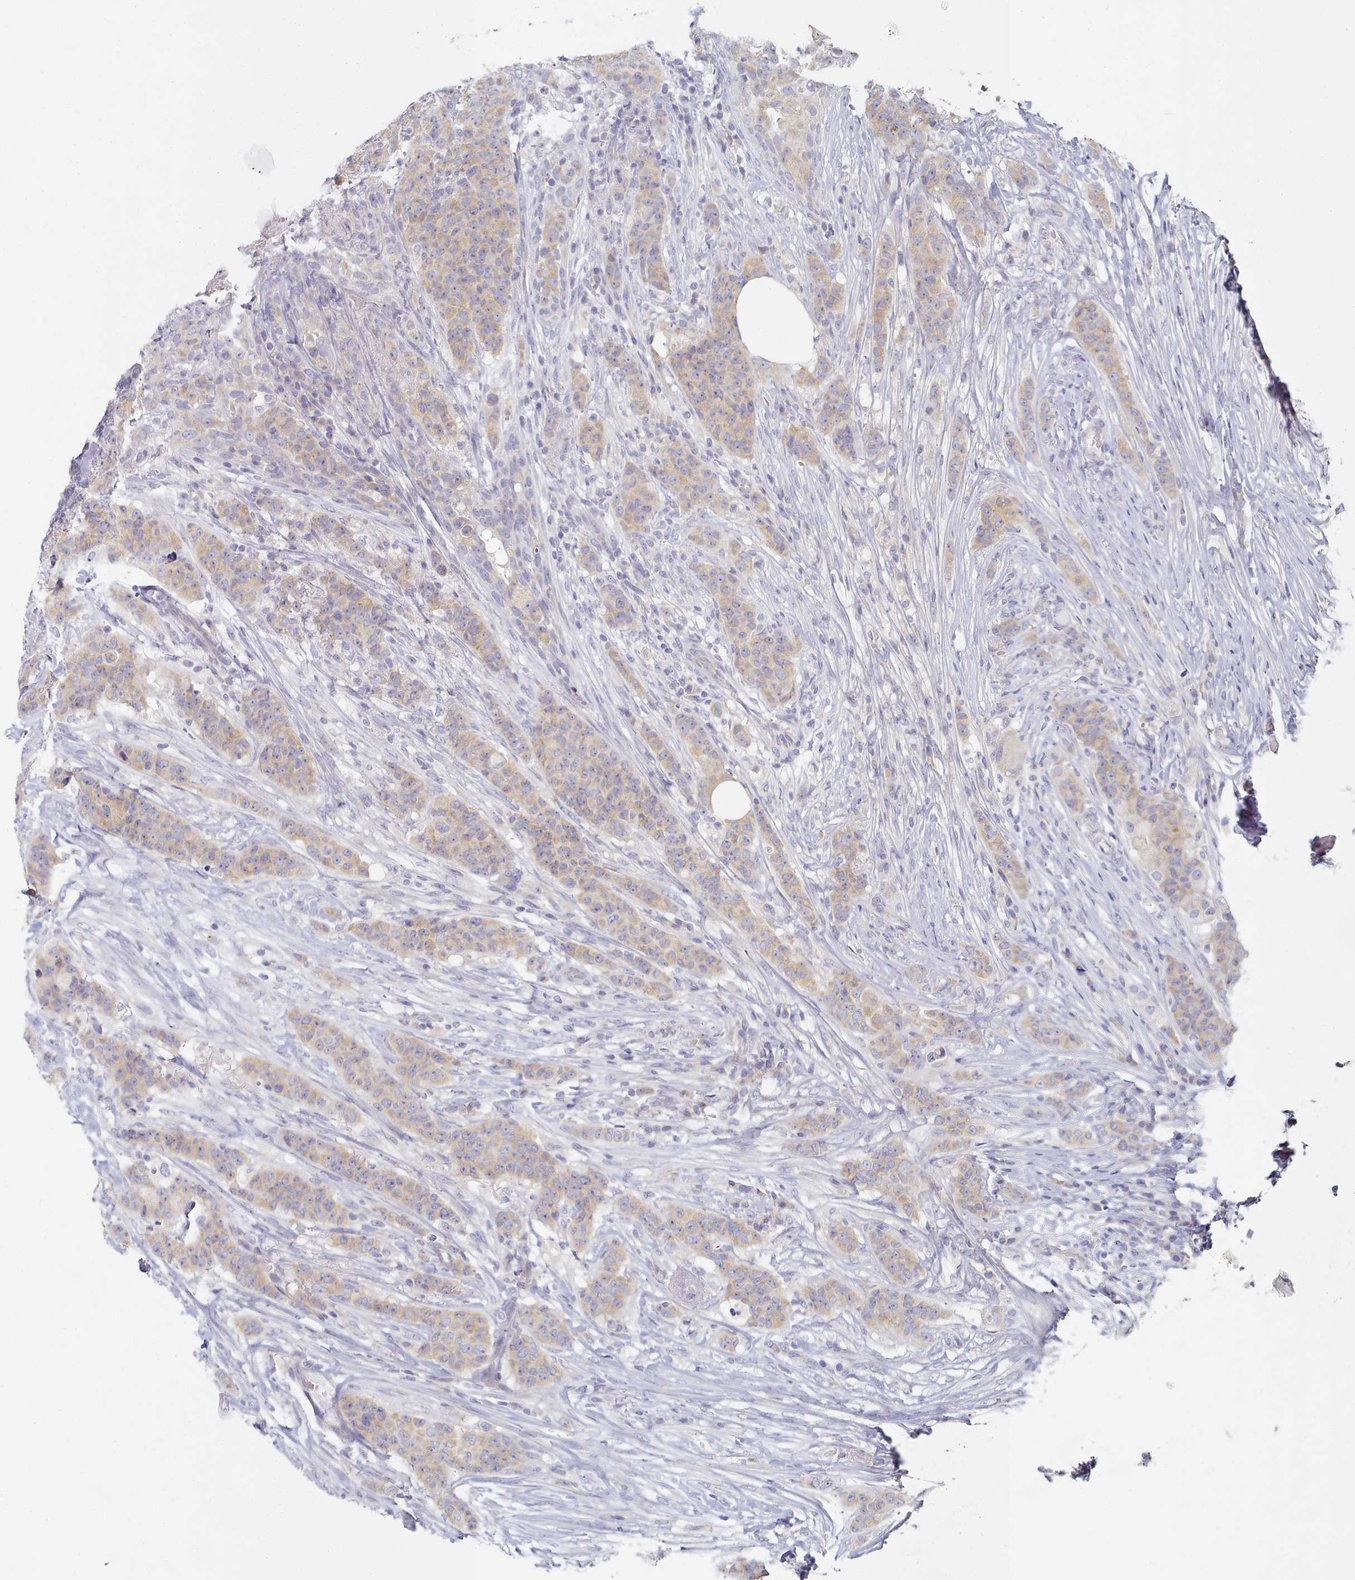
{"staining": {"intensity": "moderate", "quantity": ">75%", "location": "cytoplasmic/membranous"}, "tissue": "breast cancer", "cell_type": "Tumor cells", "image_type": "cancer", "snomed": [{"axis": "morphology", "description": "Duct carcinoma"}, {"axis": "topography", "description": "Breast"}], "caption": "Invasive ductal carcinoma (breast) stained for a protein displays moderate cytoplasmic/membranous positivity in tumor cells.", "gene": "TYW1B", "patient": {"sex": "female", "age": 40}}